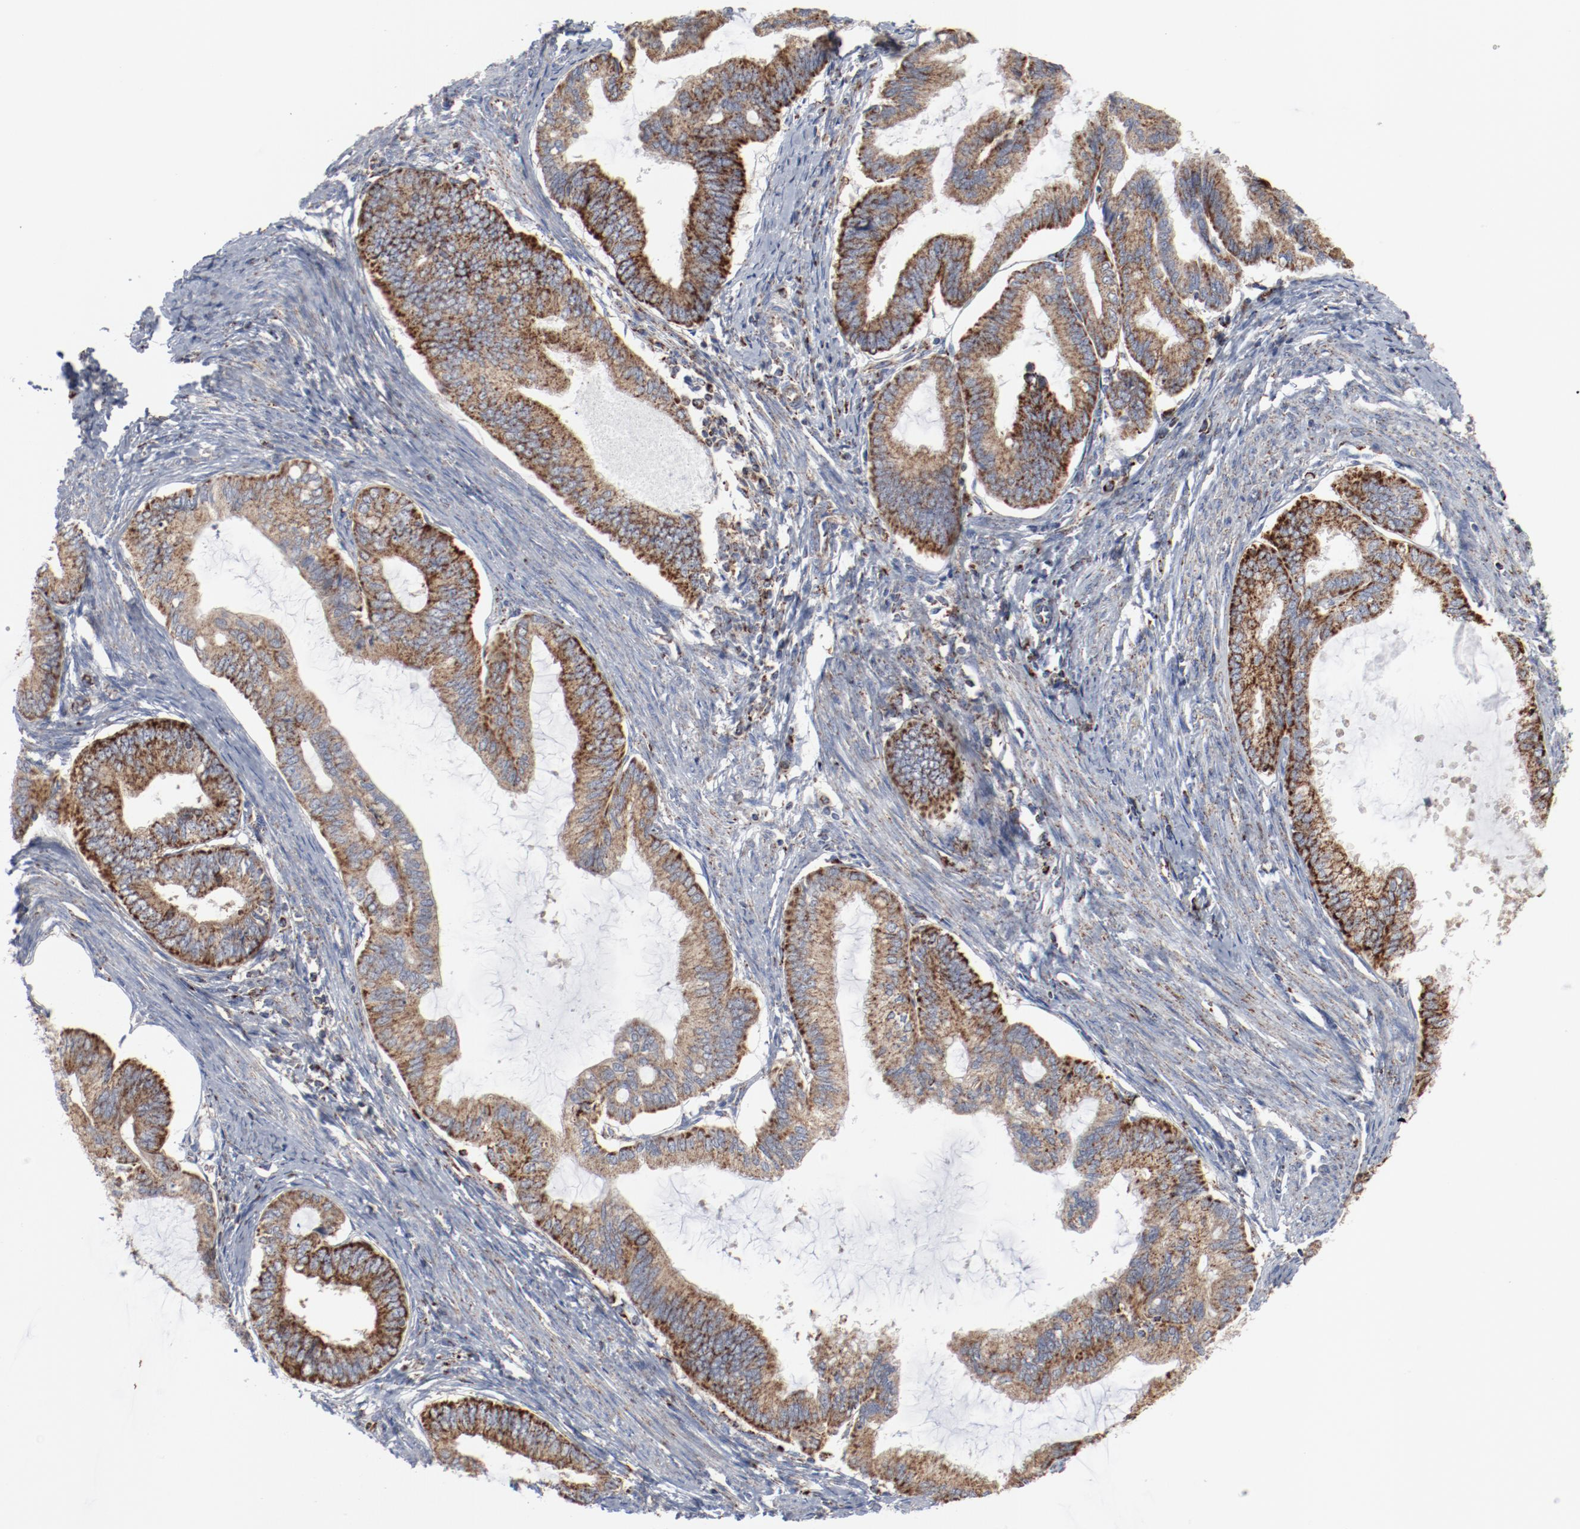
{"staining": {"intensity": "moderate", "quantity": ">75%", "location": "cytoplasmic/membranous"}, "tissue": "endometrial cancer", "cell_type": "Tumor cells", "image_type": "cancer", "snomed": [{"axis": "morphology", "description": "Adenocarcinoma, NOS"}, {"axis": "topography", "description": "Endometrium"}], "caption": "Immunohistochemistry (IHC) of adenocarcinoma (endometrial) displays medium levels of moderate cytoplasmic/membranous staining in approximately >75% of tumor cells. (Stains: DAB in brown, nuclei in blue, Microscopy: brightfield microscopy at high magnification).", "gene": "SETD3", "patient": {"sex": "female", "age": 86}}